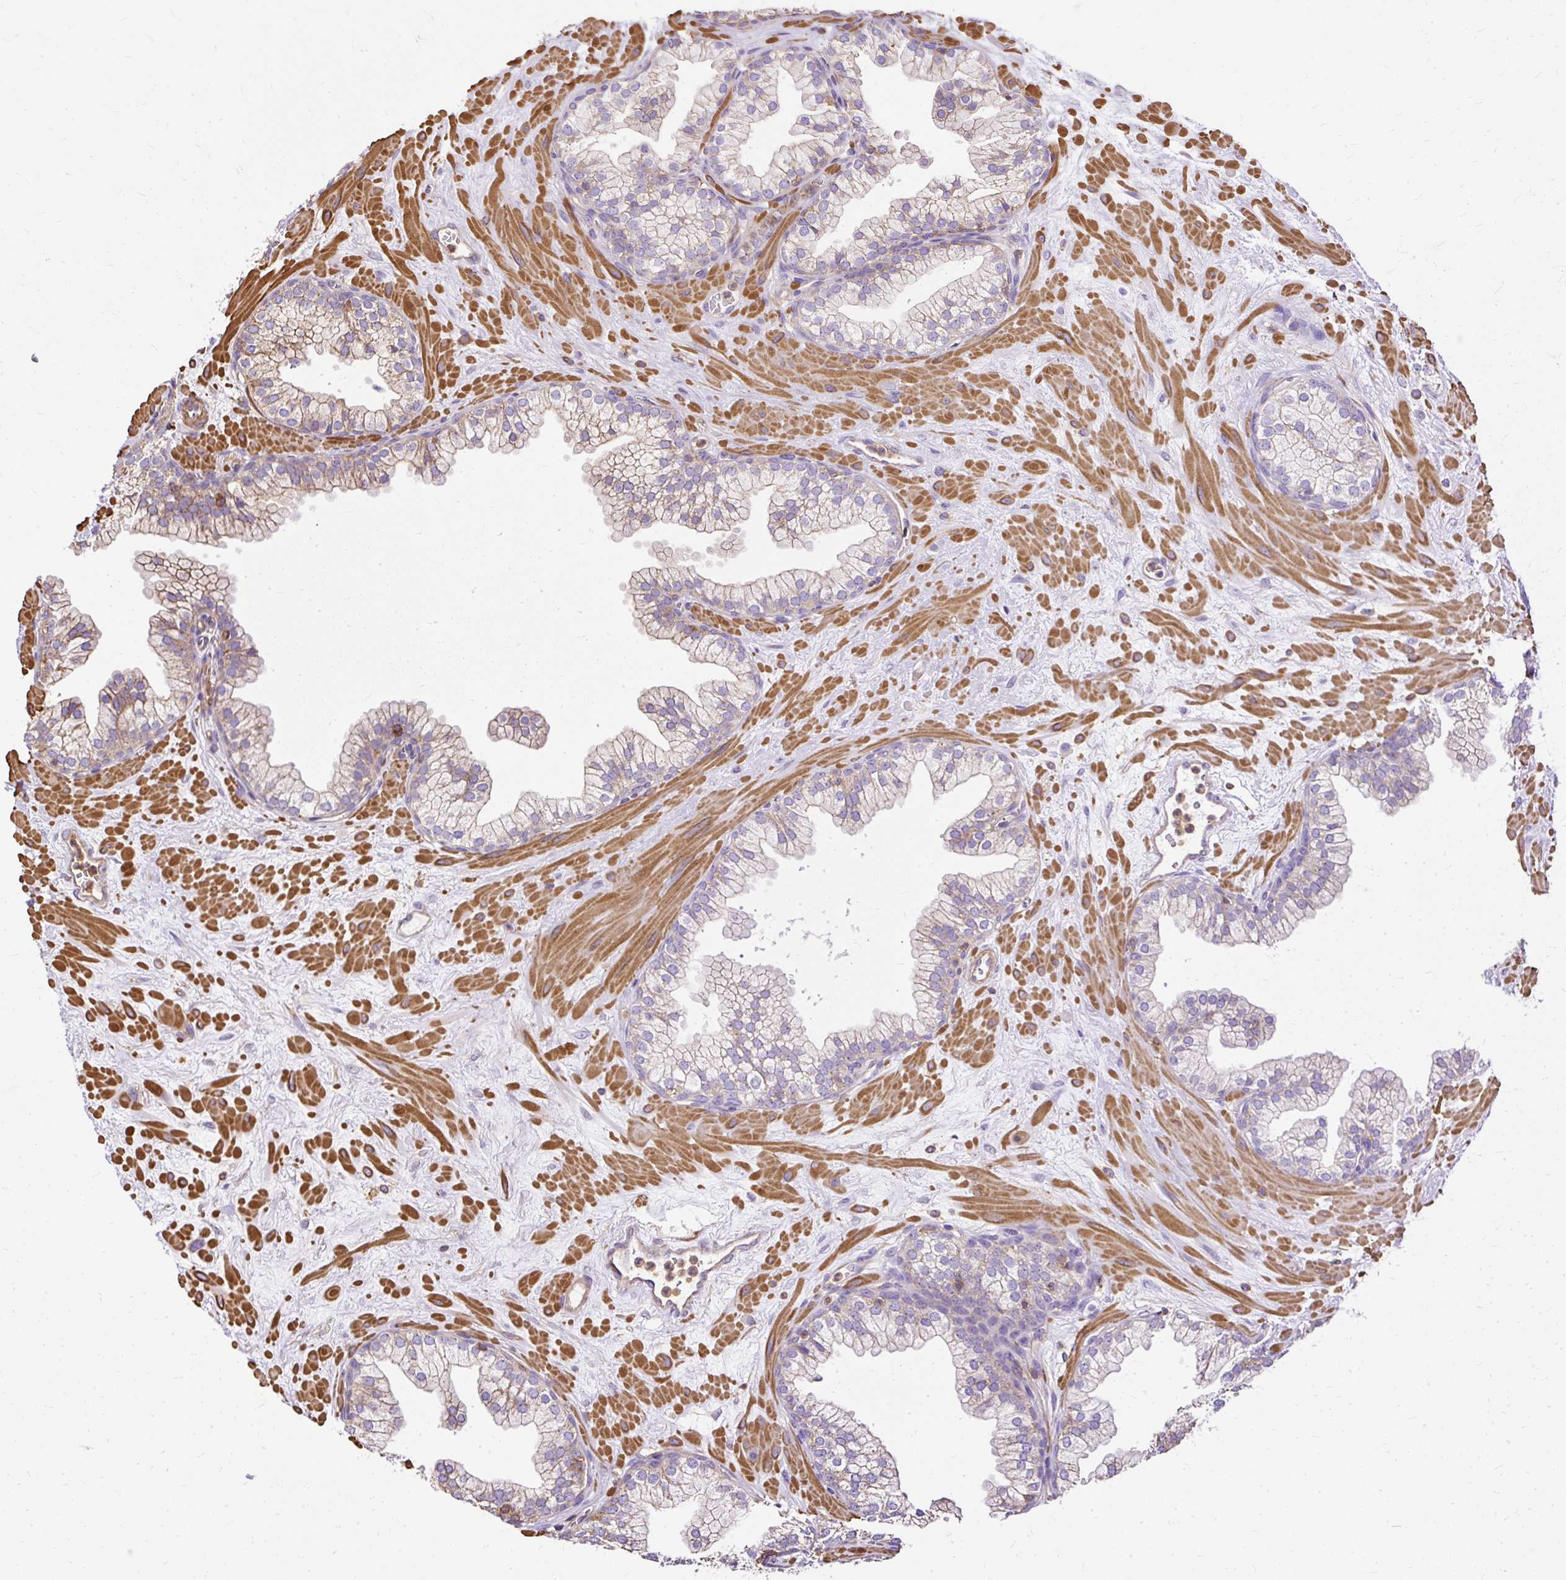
{"staining": {"intensity": "weak", "quantity": "25%-75%", "location": "cytoplasmic/membranous"}, "tissue": "prostate", "cell_type": "Glandular cells", "image_type": "normal", "snomed": [{"axis": "morphology", "description": "Normal tissue, NOS"}, {"axis": "topography", "description": "Prostate"}, {"axis": "topography", "description": "Peripheral nerve tissue"}], "caption": "Immunohistochemical staining of normal prostate demonstrates weak cytoplasmic/membranous protein expression in about 25%-75% of glandular cells. Immunohistochemistry stains the protein of interest in brown and the nuclei are stained blue.", "gene": "KLHL11", "patient": {"sex": "male", "age": 61}}